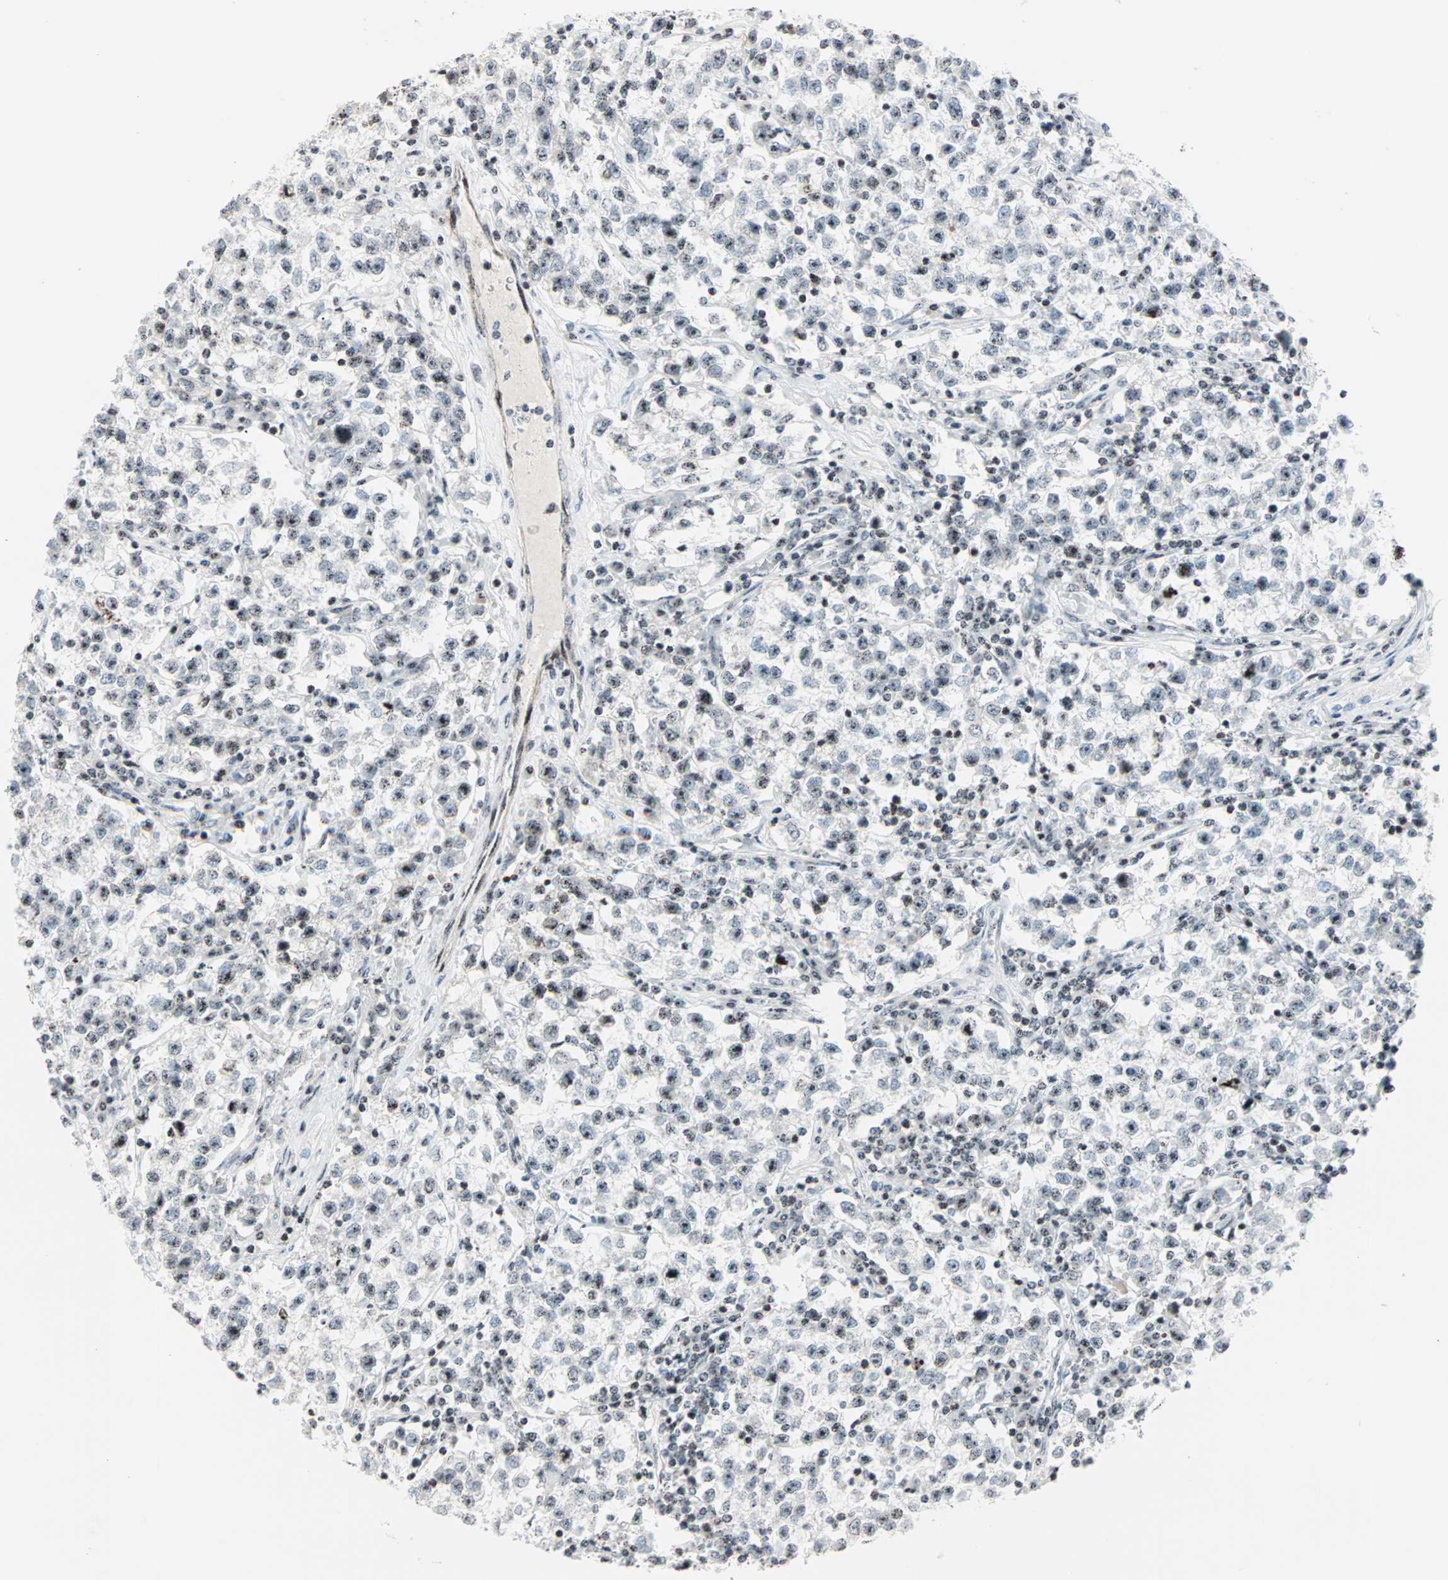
{"staining": {"intensity": "weak", "quantity": ">75%", "location": "nuclear"}, "tissue": "testis cancer", "cell_type": "Tumor cells", "image_type": "cancer", "snomed": [{"axis": "morphology", "description": "Seminoma, NOS"}, {"axis": "topography", "description": "Testis"}], "caption": "This image shows testis seminoma stained with immunohistochemistry to label a protein in brown. The nuclear of tumor cells show weak positivity for the protein. Nuclei are counter-stained blue.", "gene": "CENPA", "patient": {"sex": "male", "age": 22}}